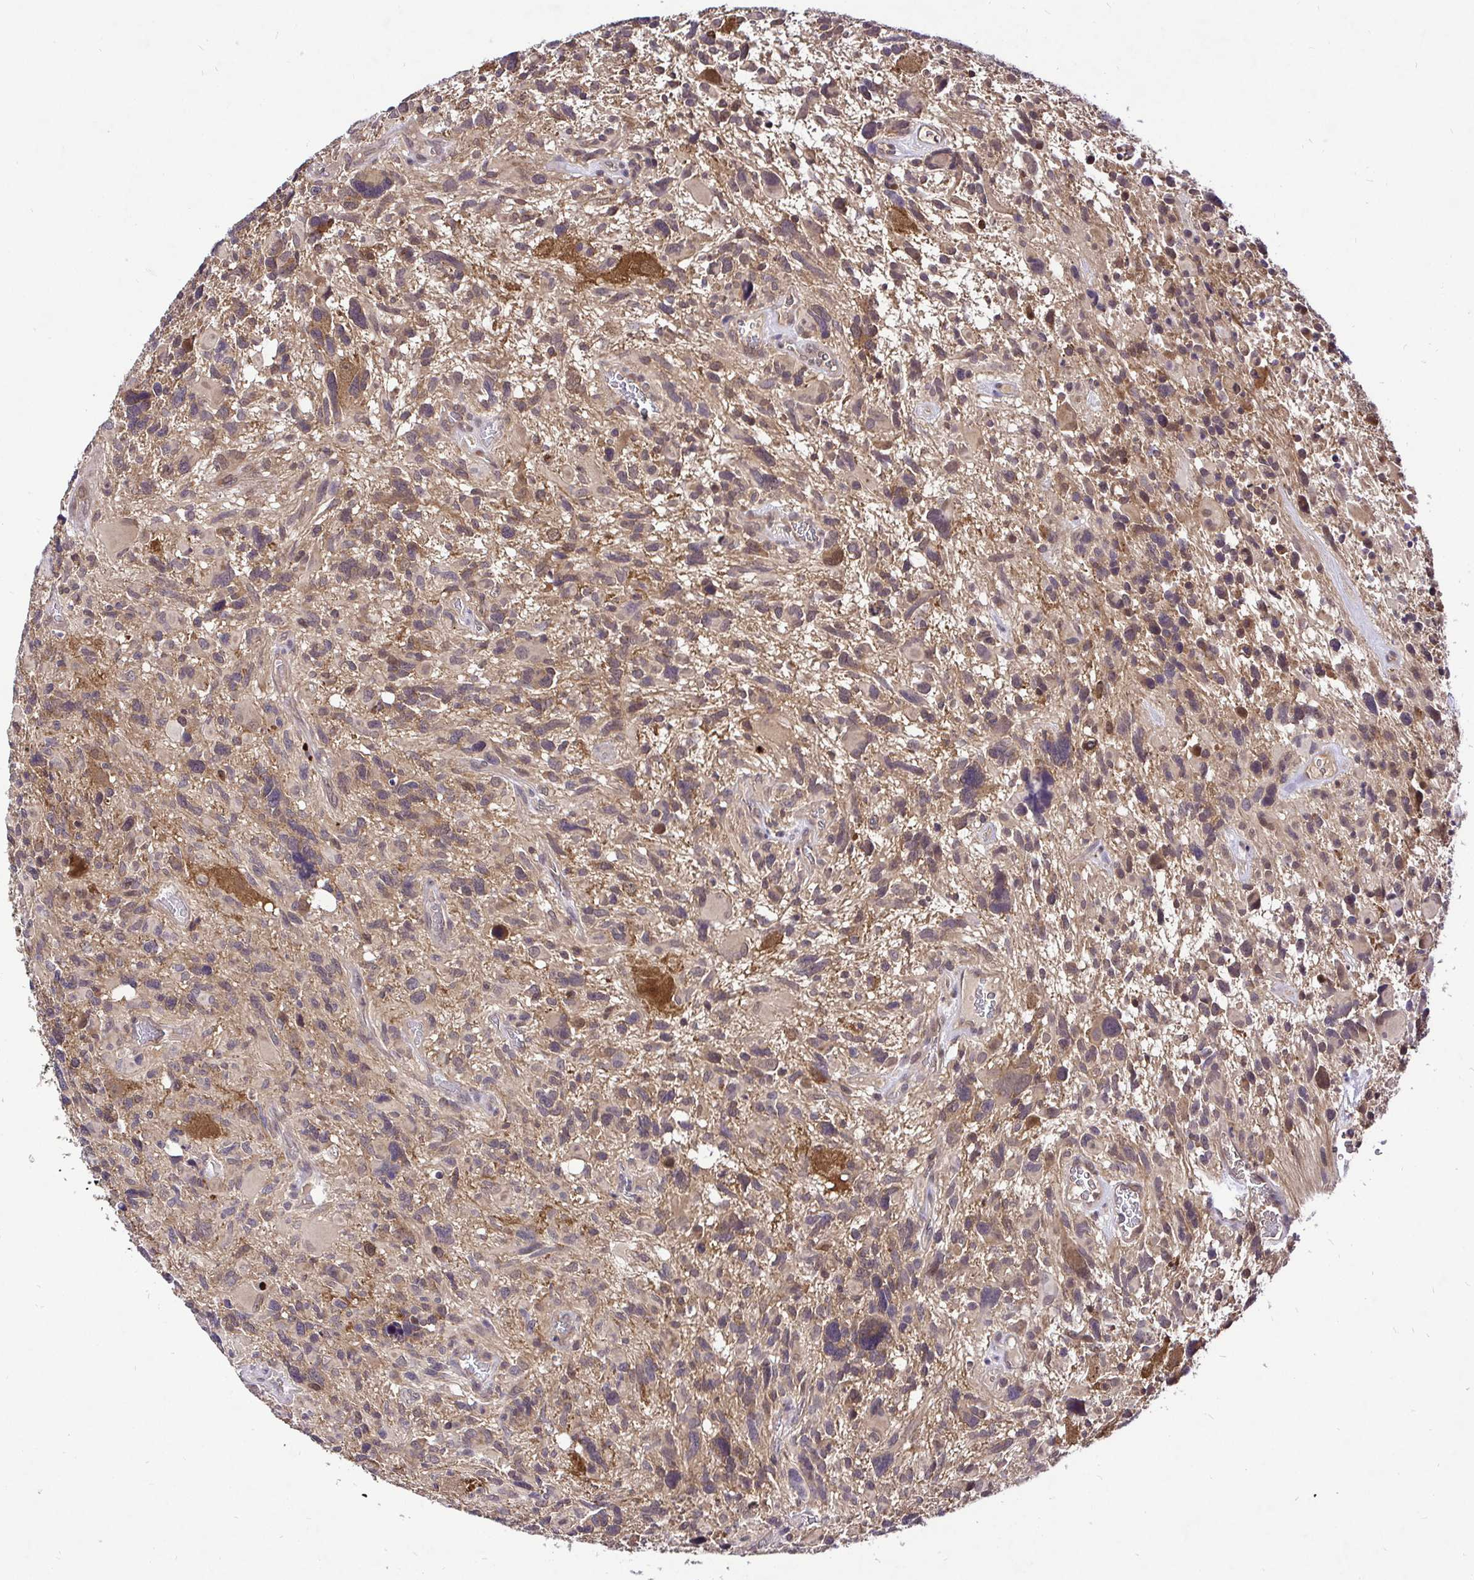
{"staining": {"intensity": "moderate", "quantity": "<25%", "location": "cytoplasmic/membranous"}, "tissue": "glioma", "cell_type": "Tumor cells", "image_type": "cancer", "snomed": [{"axis": "morphology", "description": "Glioma, malignant, High grade"}, {"axis": "topography", "description": "Brain"}], "caption": "IHC (DAB (3,3'-diaminobenzidine)) staining of malignant high-grade glioma exhibits moderate cytoplasmic/membranous protein staining in about <25% of tumor cells. The protein of interest is shown in brown color, while the nuclei are stained blue.", "gene": "UBE2M", "patient": {"sex": "male", "age": 49}}